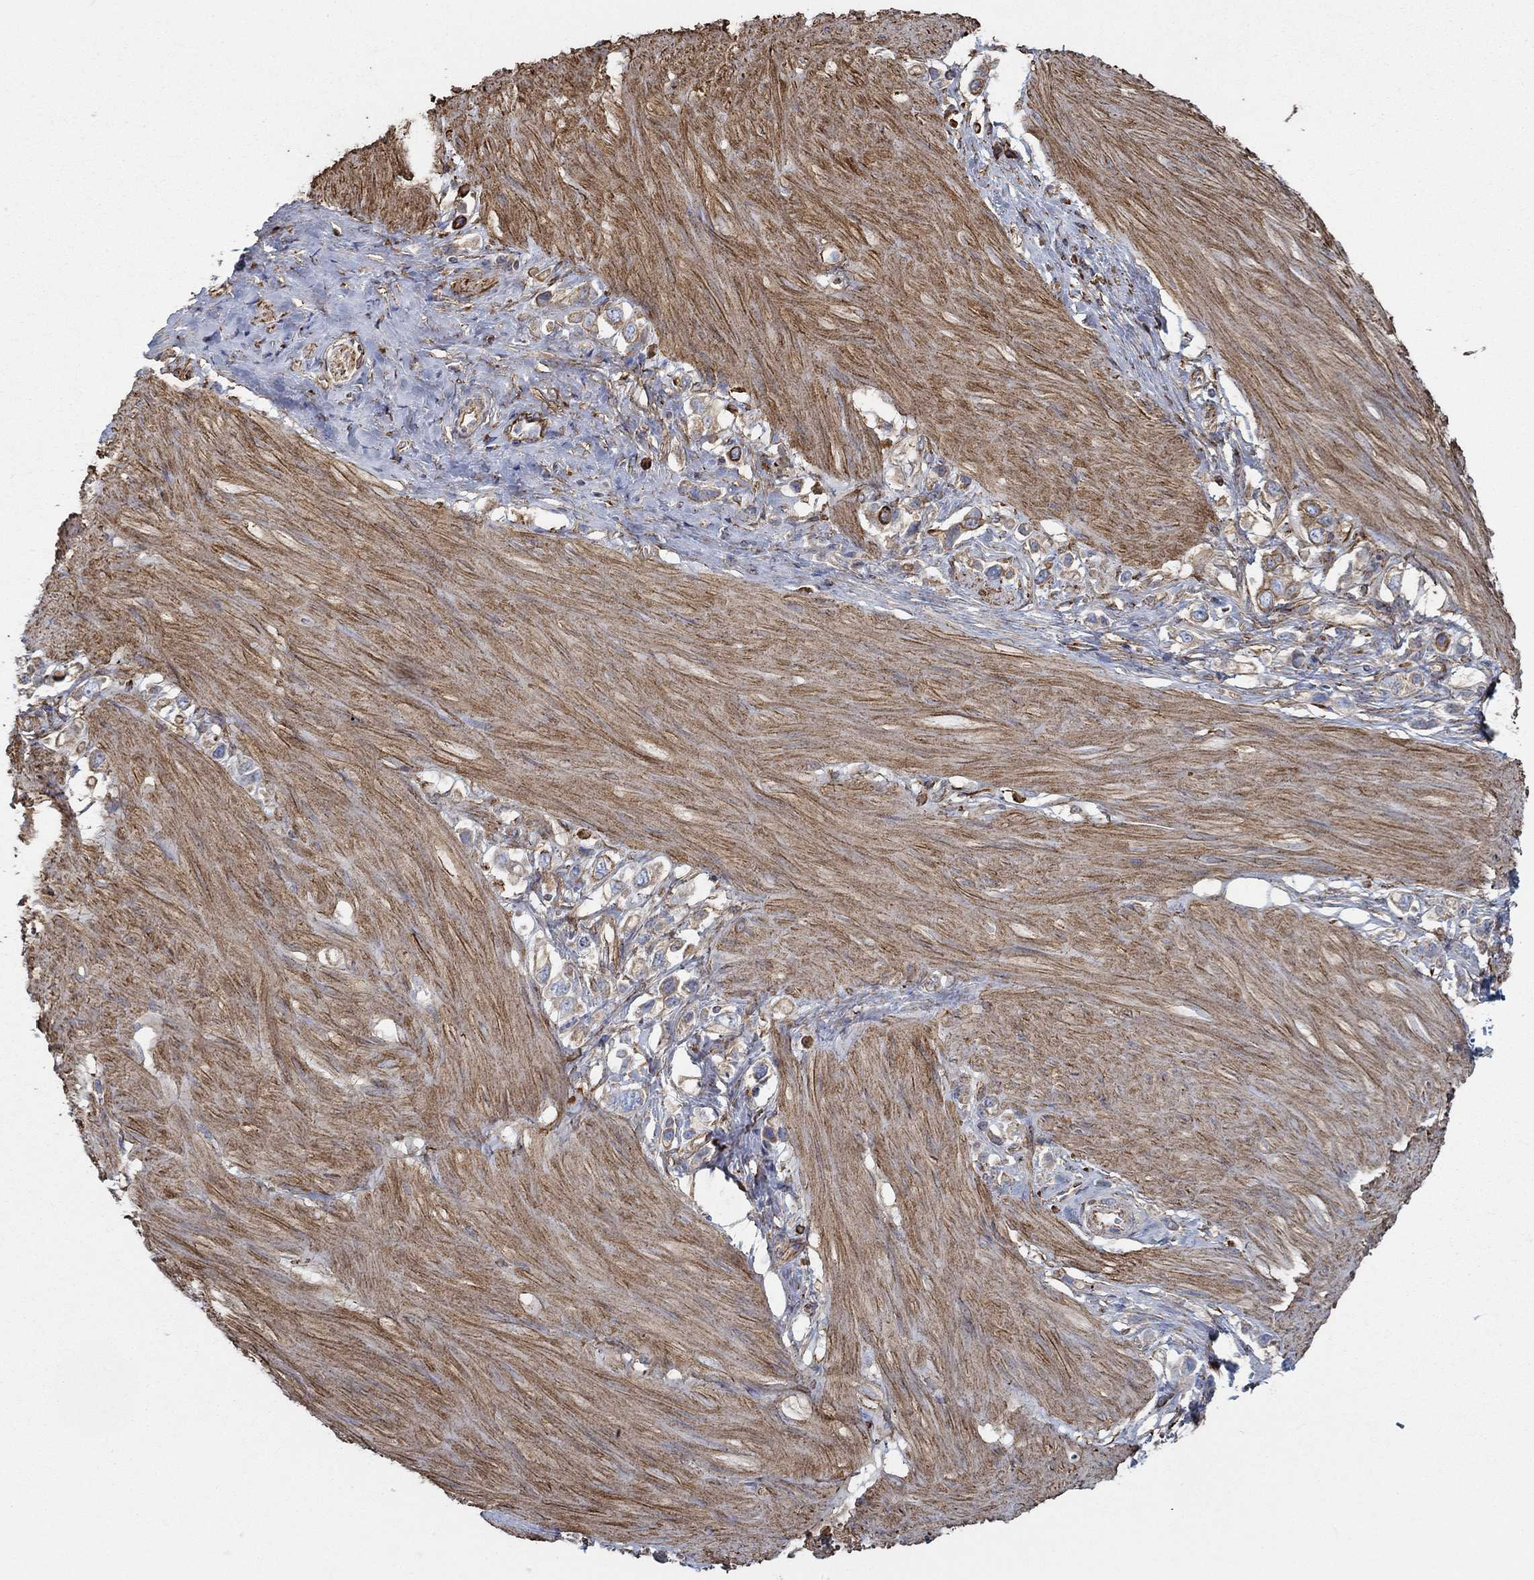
{"staining": {"intensity": "strong", "quantity": "<25%", "location": "cytoplasmic/membranous,nuclear"}, "tissue": "stomach cancer", "cell_type": "Tumor cells", "image_type": "cancer", "snomed": [{"axis": "morphology", "description": "Normal tissue, NOS"}, {"axis": "morphology", "description": "Adenocarcinoma, NOS"}, {"axis": "morphology", "description": "Adenocarcinoma, High grade"}, {"axis": "topography", "description": "Stomach, upper"}, {"axis": "topography", "description": "Stomach"}], "caption": "Immunohistochemistry (IHC) histopathology image of human stomach cancer (adenocarcinoma) stained for a protein (brown), which demonstrates medium levels of strong cytoplasmic/membranous and nuclear staining in approximately <25% of tumor cells.", "gene": "STC2", "patient": {"sex": "female", "age": 65}}